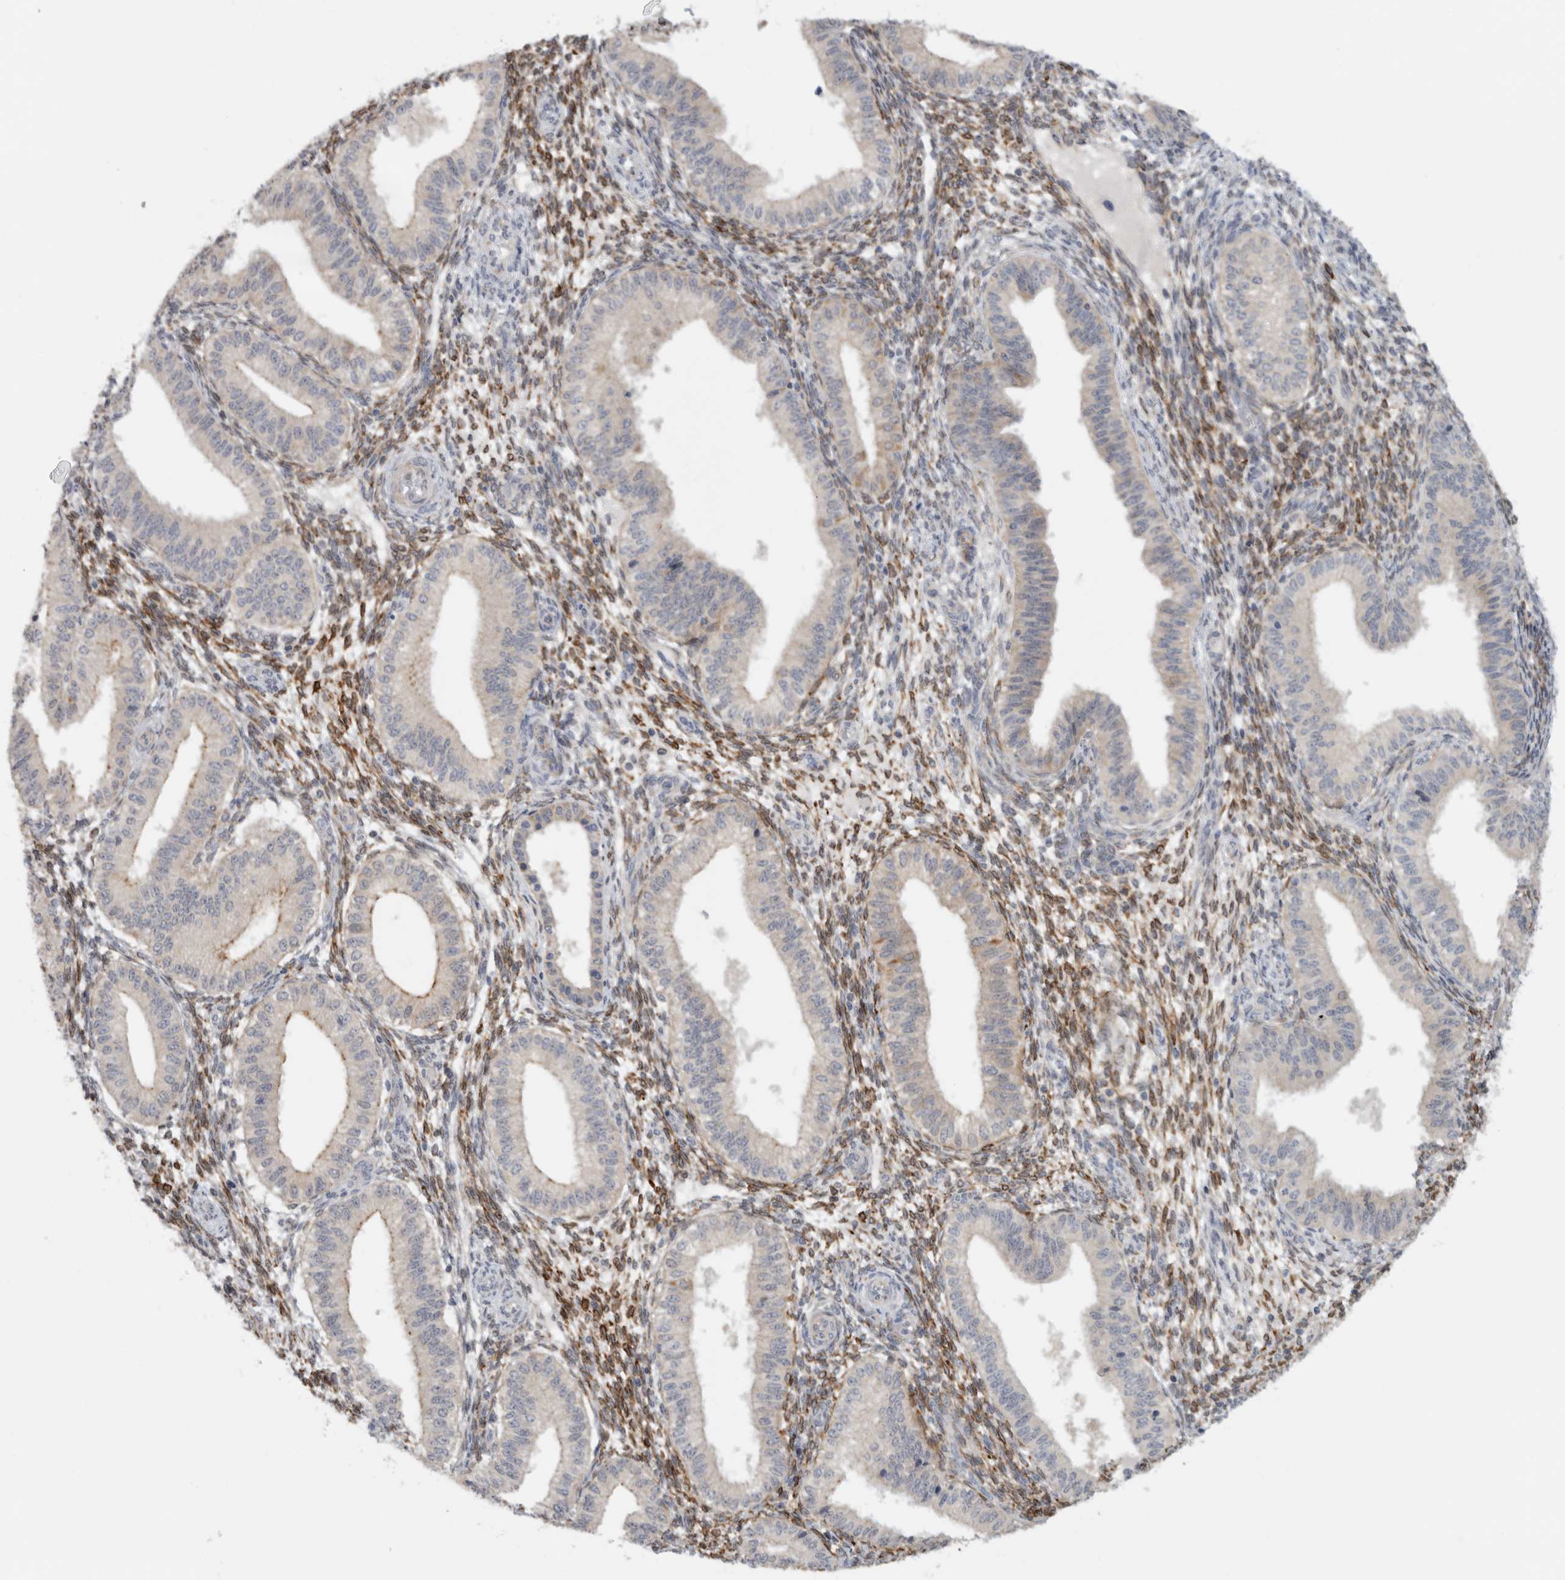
{"staining": {"intensity": "strong", "quantity": "25%-75%", "location": "cytoplasmic/membranous"}, "tissue": "endometrium", "cell_type": "Cells in endometrial stroma", "image_type": "normal", "snomed": [{"axis": "morphology", "description": "Normal tissue, NOS"}, {"axis": "topography", "description": "Endometrium"}], "caption": "Strong cytoplasmic/membranous staining is seen in about 25%-75% of cells in endometrial stroma in unremarkable endometrium. The staining is performed using DAB (3,3'-diaminobenzidine) brown chromogen to label protein expression. The nuclei are counter-stained blue using hematoxylin.", "gene": "RAB18", "patient": {"sex": "female", "age": 39}}